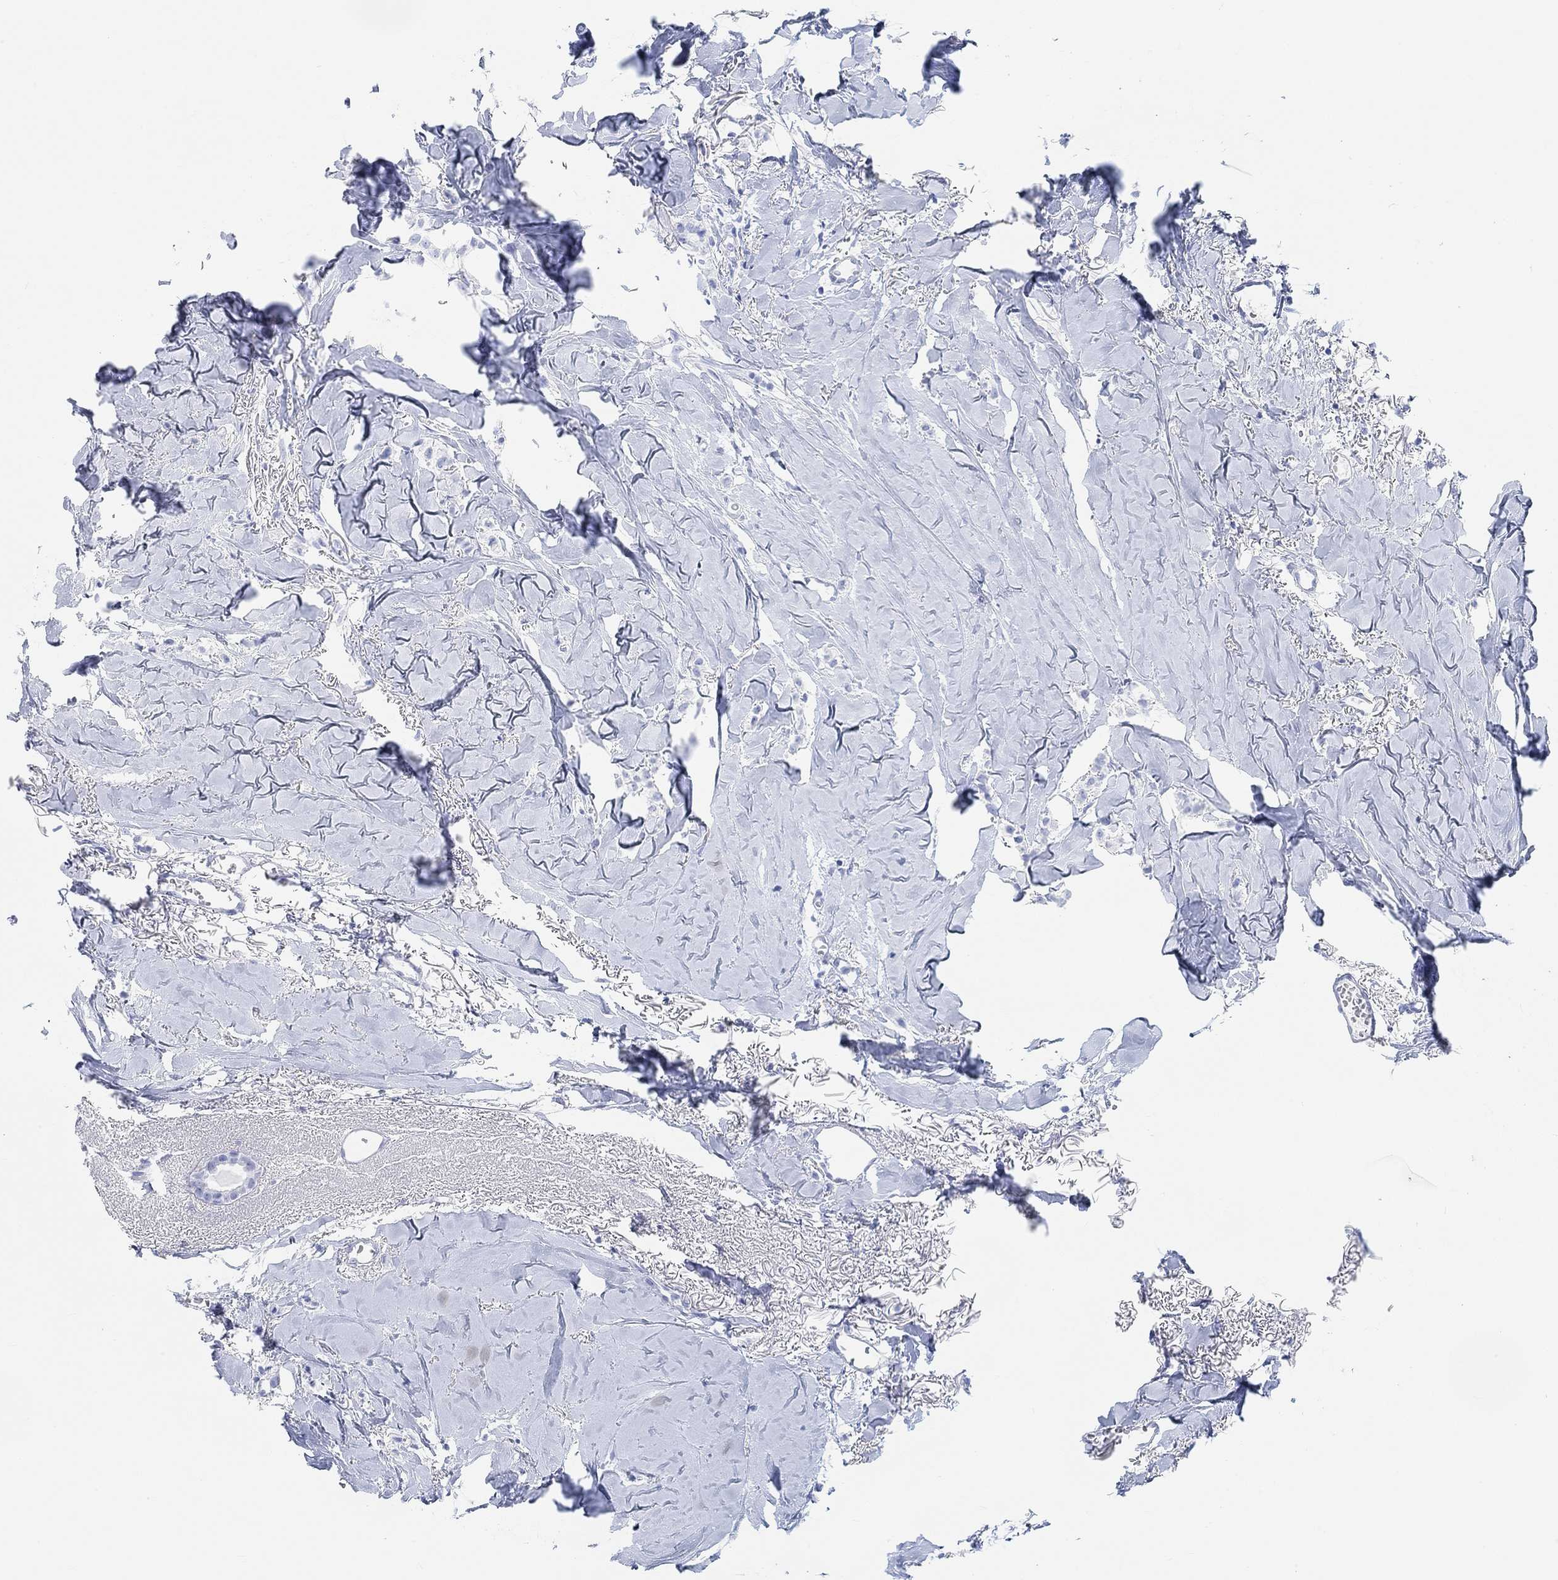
{"staining": {"intensity": "negative", "quantity": "none", "location": "none"}, "tissue": "breast cancer", "cell_type": "Tumor cells", "image_type": "cancer", "snomed": [{"axis": "morphology", "description": "Duct carcinoma"}, {"axis": "topography", "description": "Breast"}], "caption": "A high-resolution image shows IHC staining of breast cancer (invasive ductal carcinoma), which shows no significant positivity in tumor cells.", "gene": "ANKRD33", "patient": {"sex": "female", "age": 85}}